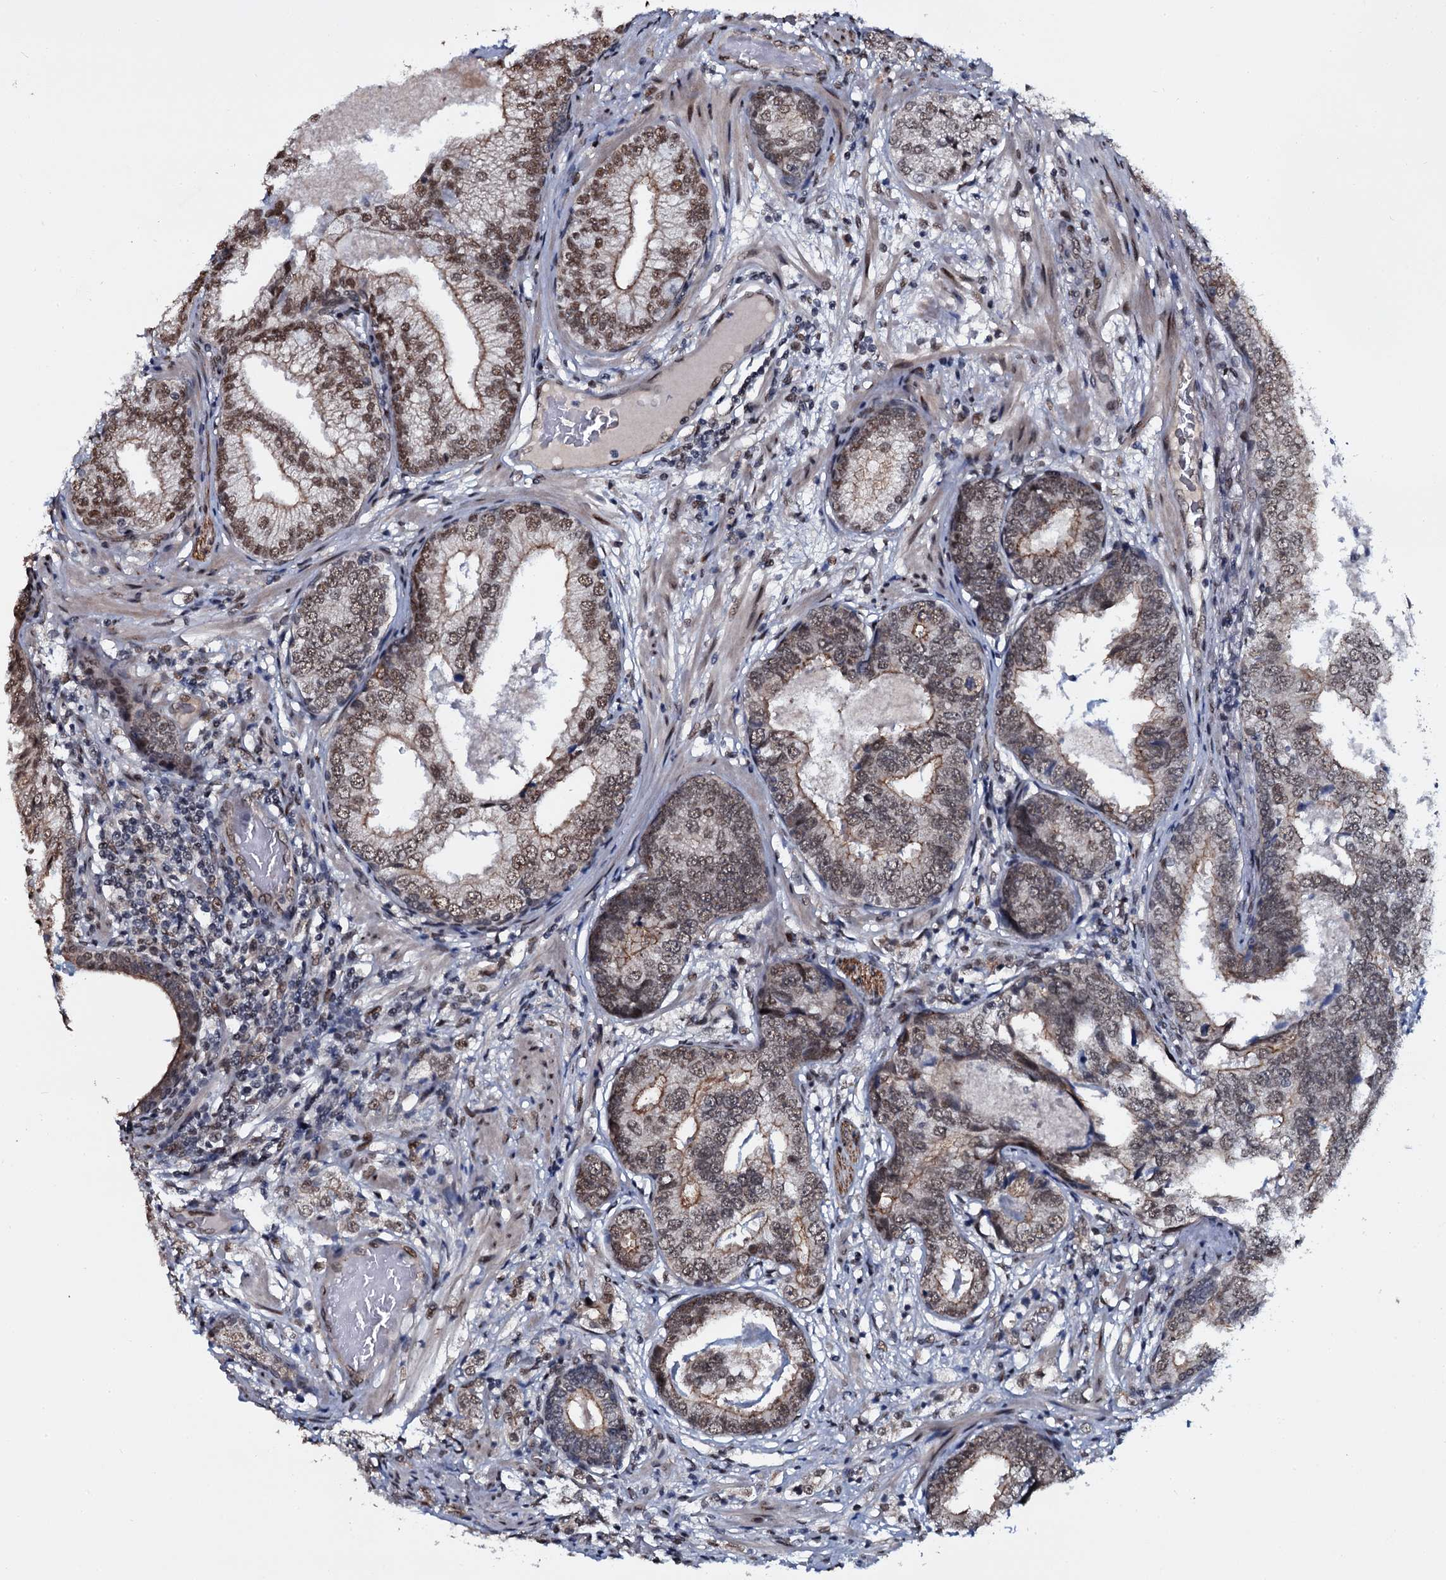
{"staining": {"intensity": "moderate", "quantity": ">75%", "location": "cytoplasmic/membranous,nuclear"}, "tissue": "prostate cancer", "cell_type": "Tumor cells", "image_type": "cancer", "snomed": [{"axis": "morphology", "description": "Adenocarcinoma, High grade"}, {"axis": "topography", "description": "Prostate"}], "caption": "Protein expression analysis of human adenocarcinoma (high-grade) (prostate) reveals moderate cytoplasmic/membranous and nuclear staining in approximately >75% of tumor cells.", "gene": "SH2D4B", "patient": {"sex": "male", "age": 69}}